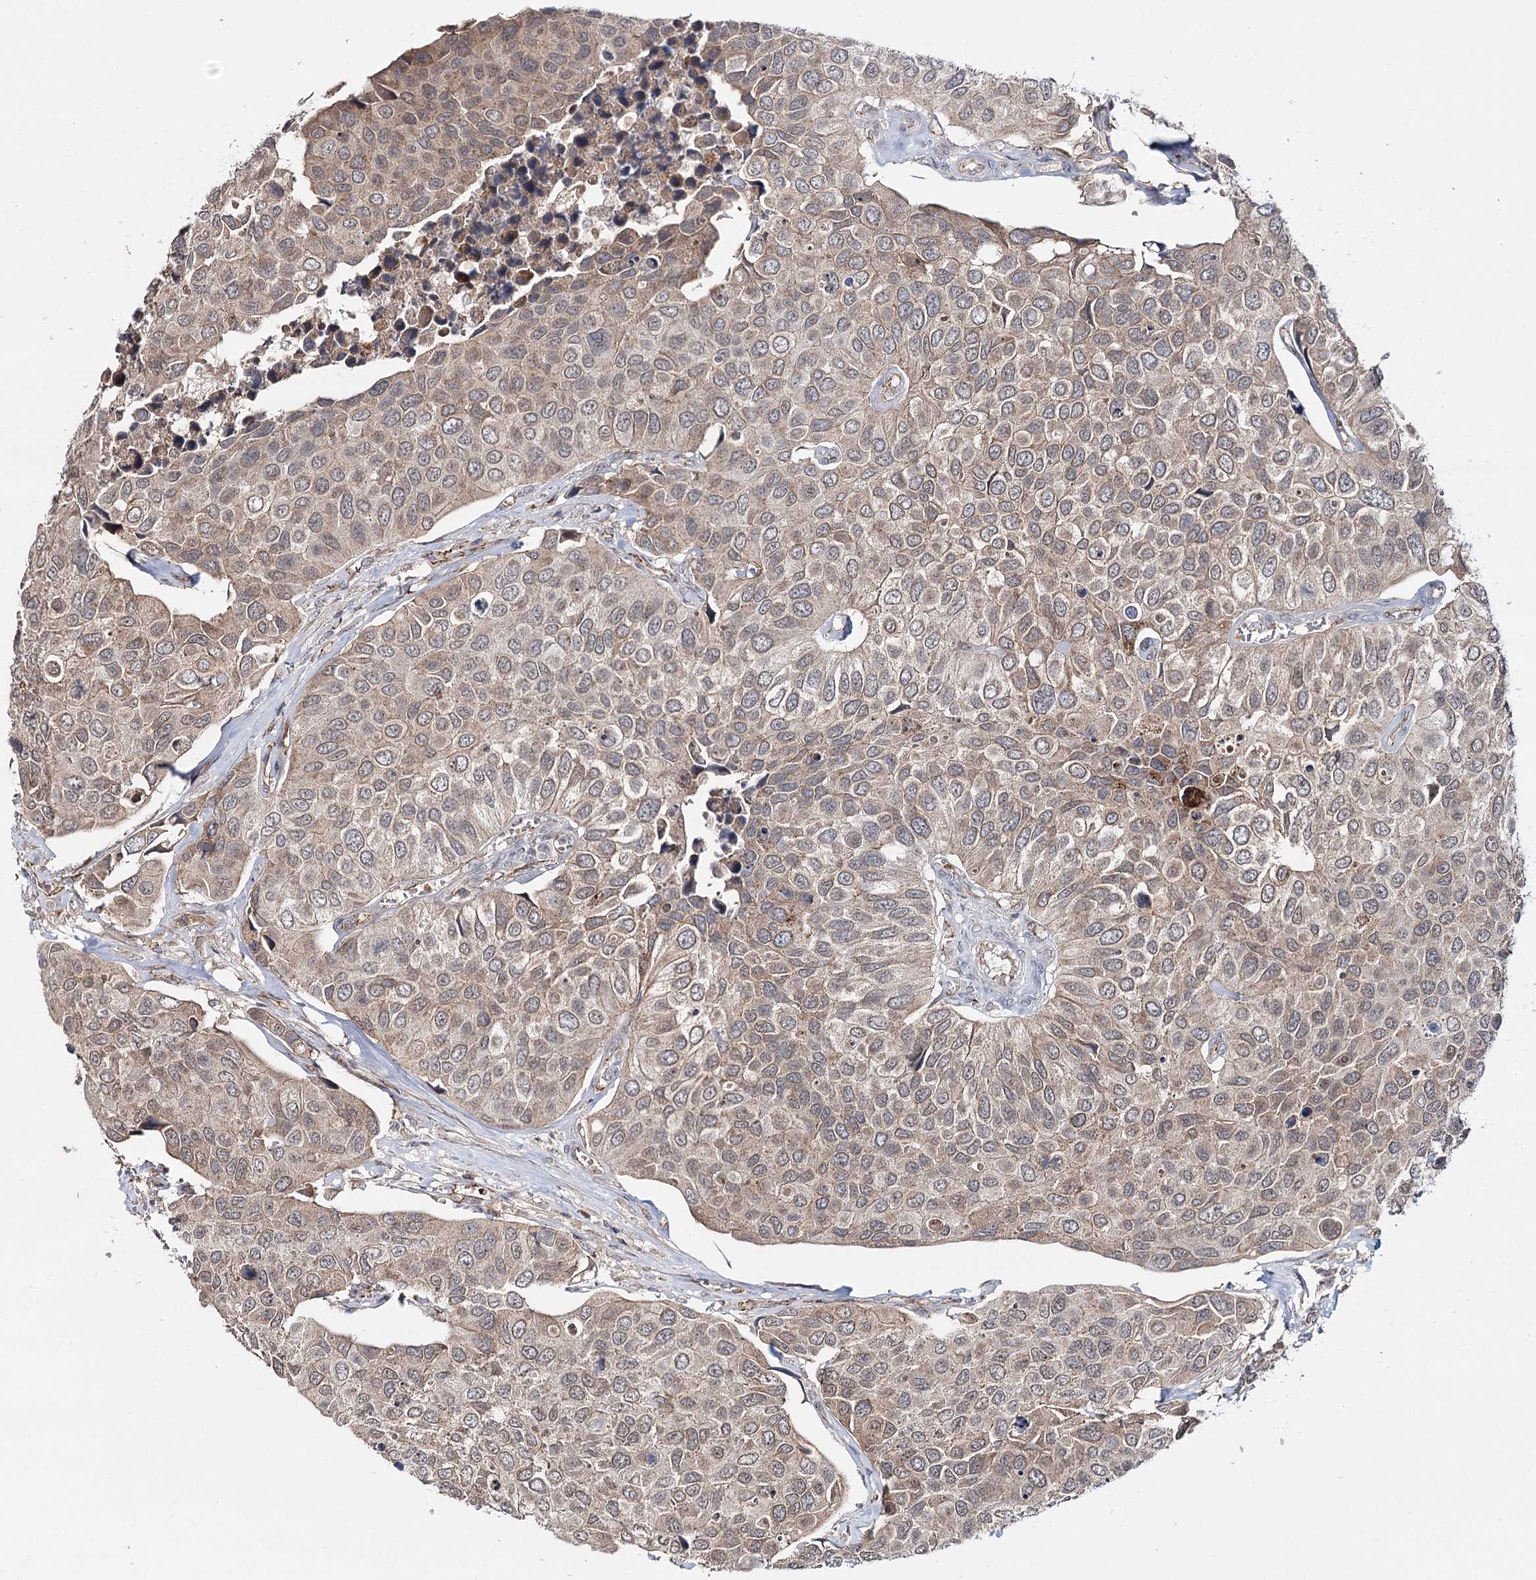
{"staining": {"intensity": "weak", "quantity": "25%-75%", "location": "cytoplasmic/membranous"}, "tissue": "urothelial cancer", "cell_type": "Tumor cells", "image_type": "cancer", "snomed": [{"axis": "morphology", "description": "Urothelial carcinoma, High grade"}, {"axis": "topography", "description": "Urinary bladder"}], "caption": "A photomicrograph of urothelial cancer stained for a protein exhibits weak cytoplasmic/membranous brown staining in tumor cells.", "gene": "PKP4", "patient": {"sex": "male", "age": 74}}